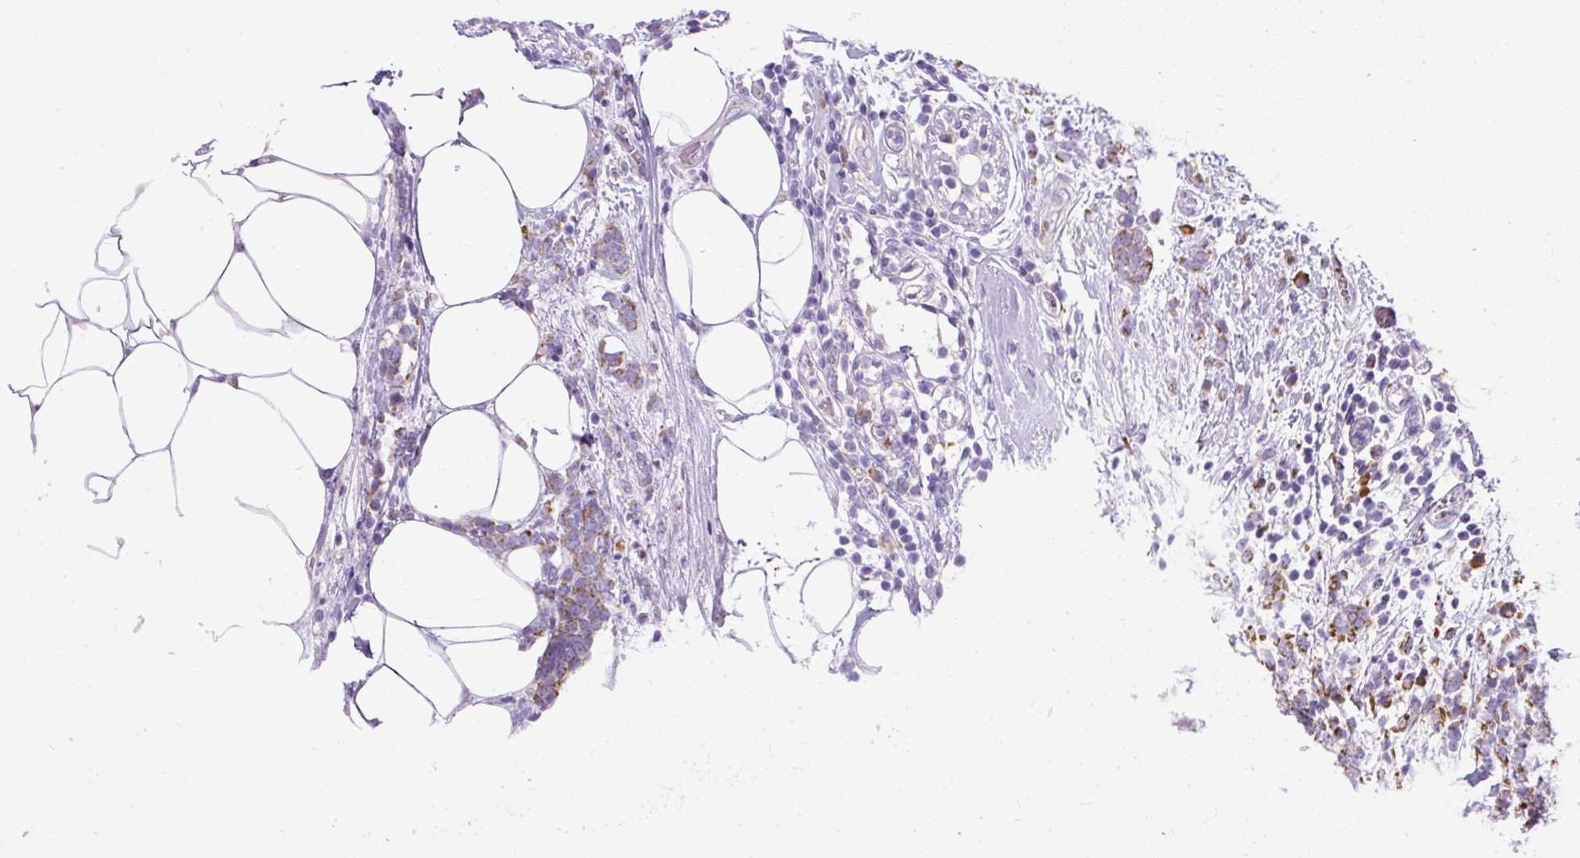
{"staining": {"intensity": "weak", "quantity": ">75%", "location": "cytoplasmic/membranous"}, "tissue": "breast cancer", "cell_type": "Tumor cells", "image_type": "cancer", "snomed": [{"axis": "morphology", "description": "Lobular carcinoma"}, {"axis": "topography", "description": "Breast"}], "caption": "Breast cancer (lobular carcinoma) tissue exhibits weak cytoplasmic/membranous staining in about >75% of tumor cells", "gene": "SYBU", "patient": {"sex": "female", "age": 58}}